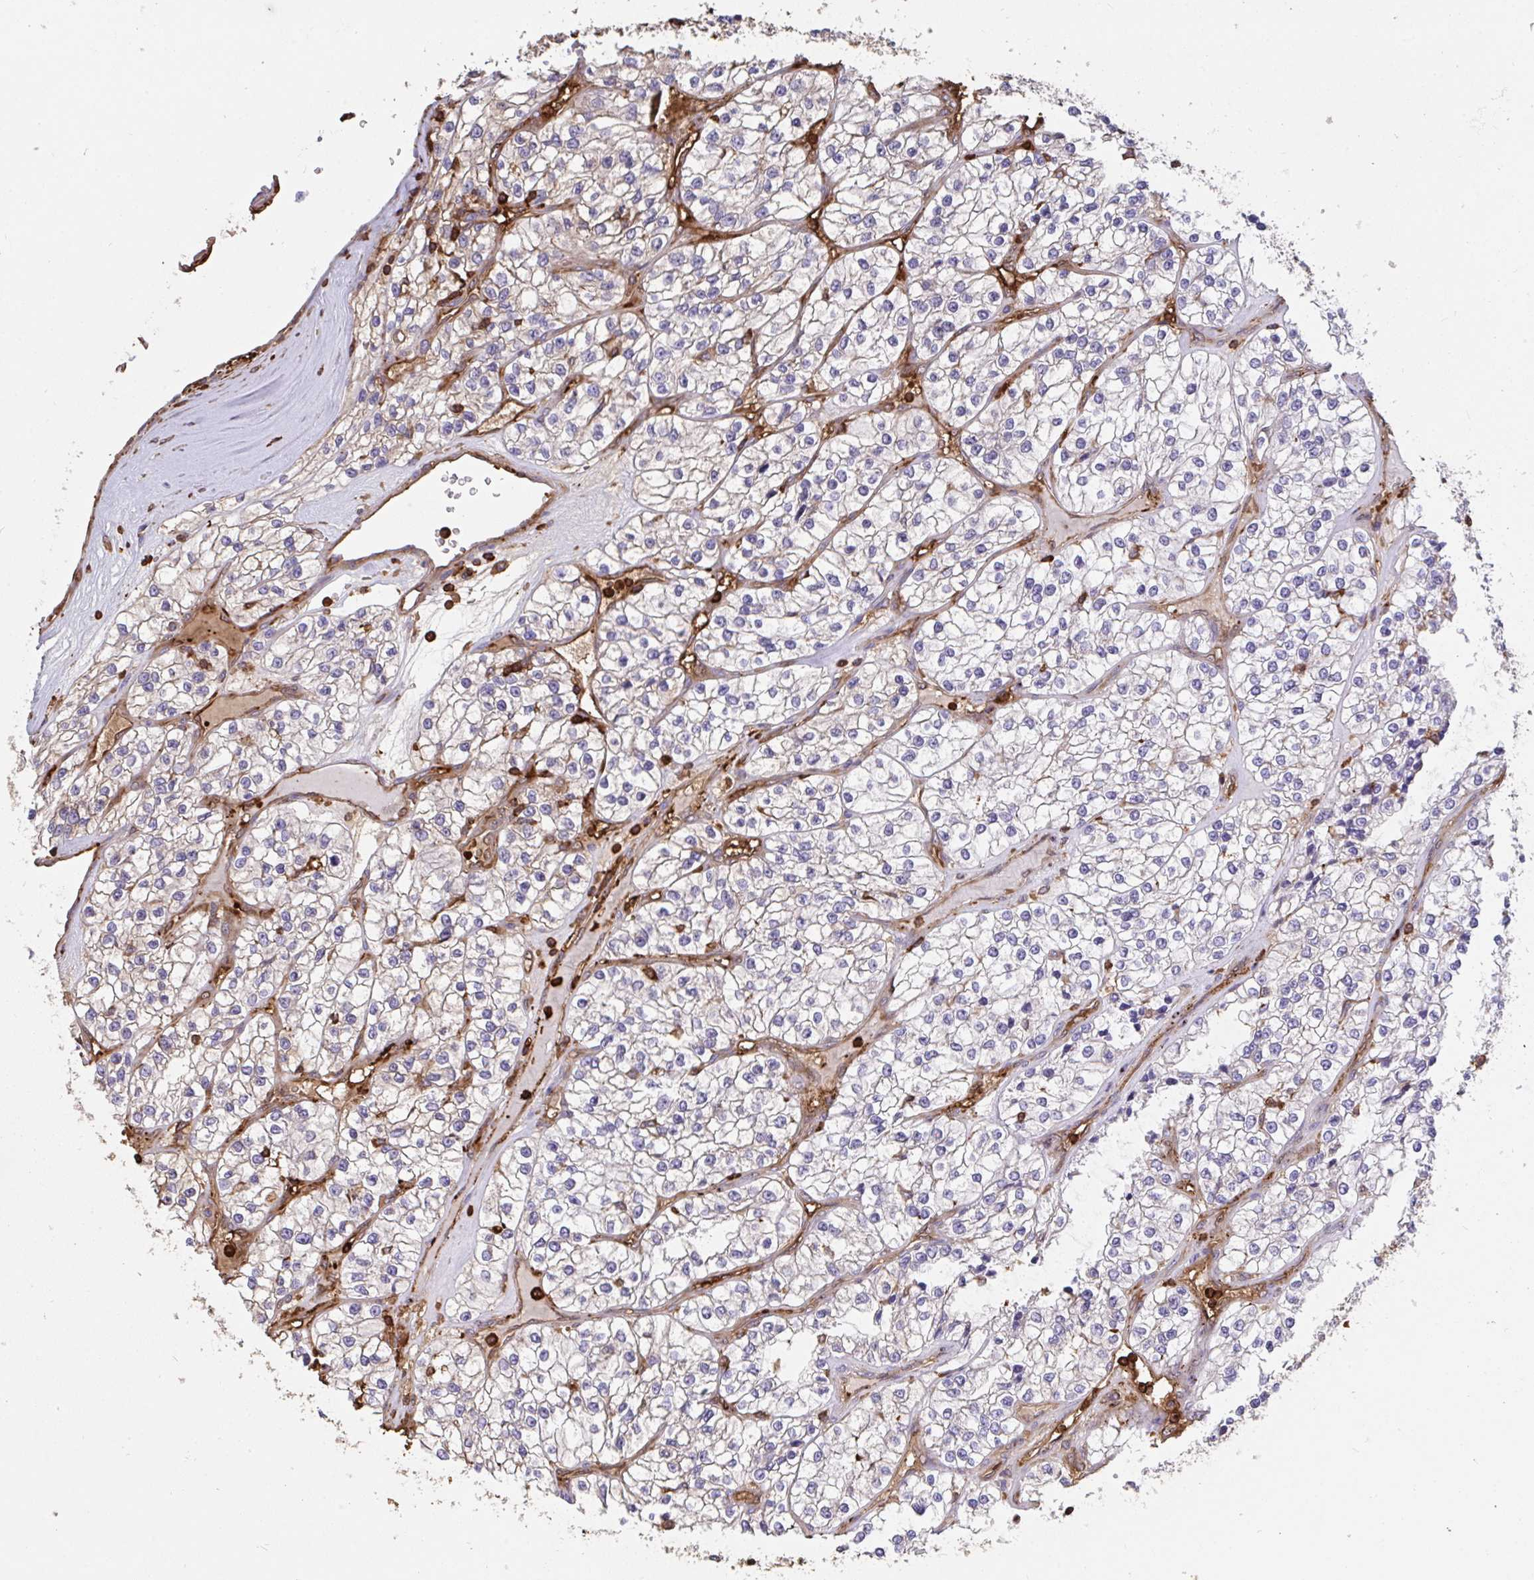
{"staining": {"intensity": "negative", "quantity": "none", "location": "none"}, "tissue": "renal cancer", "cell_type": "Tumor cells", "image_type": "cancer", "snomed": [{"axis": "morphology", "description": "Adenocarcinoma, NOS"}, {"axis": "topography", "description": "Kidney"}], "caption": "Immunohistochemistry (IHC) of human renal cancer shows no positivity in tumor cells.", "gene": "CFL1", "patient": {"sex": "female", "age": 57}}